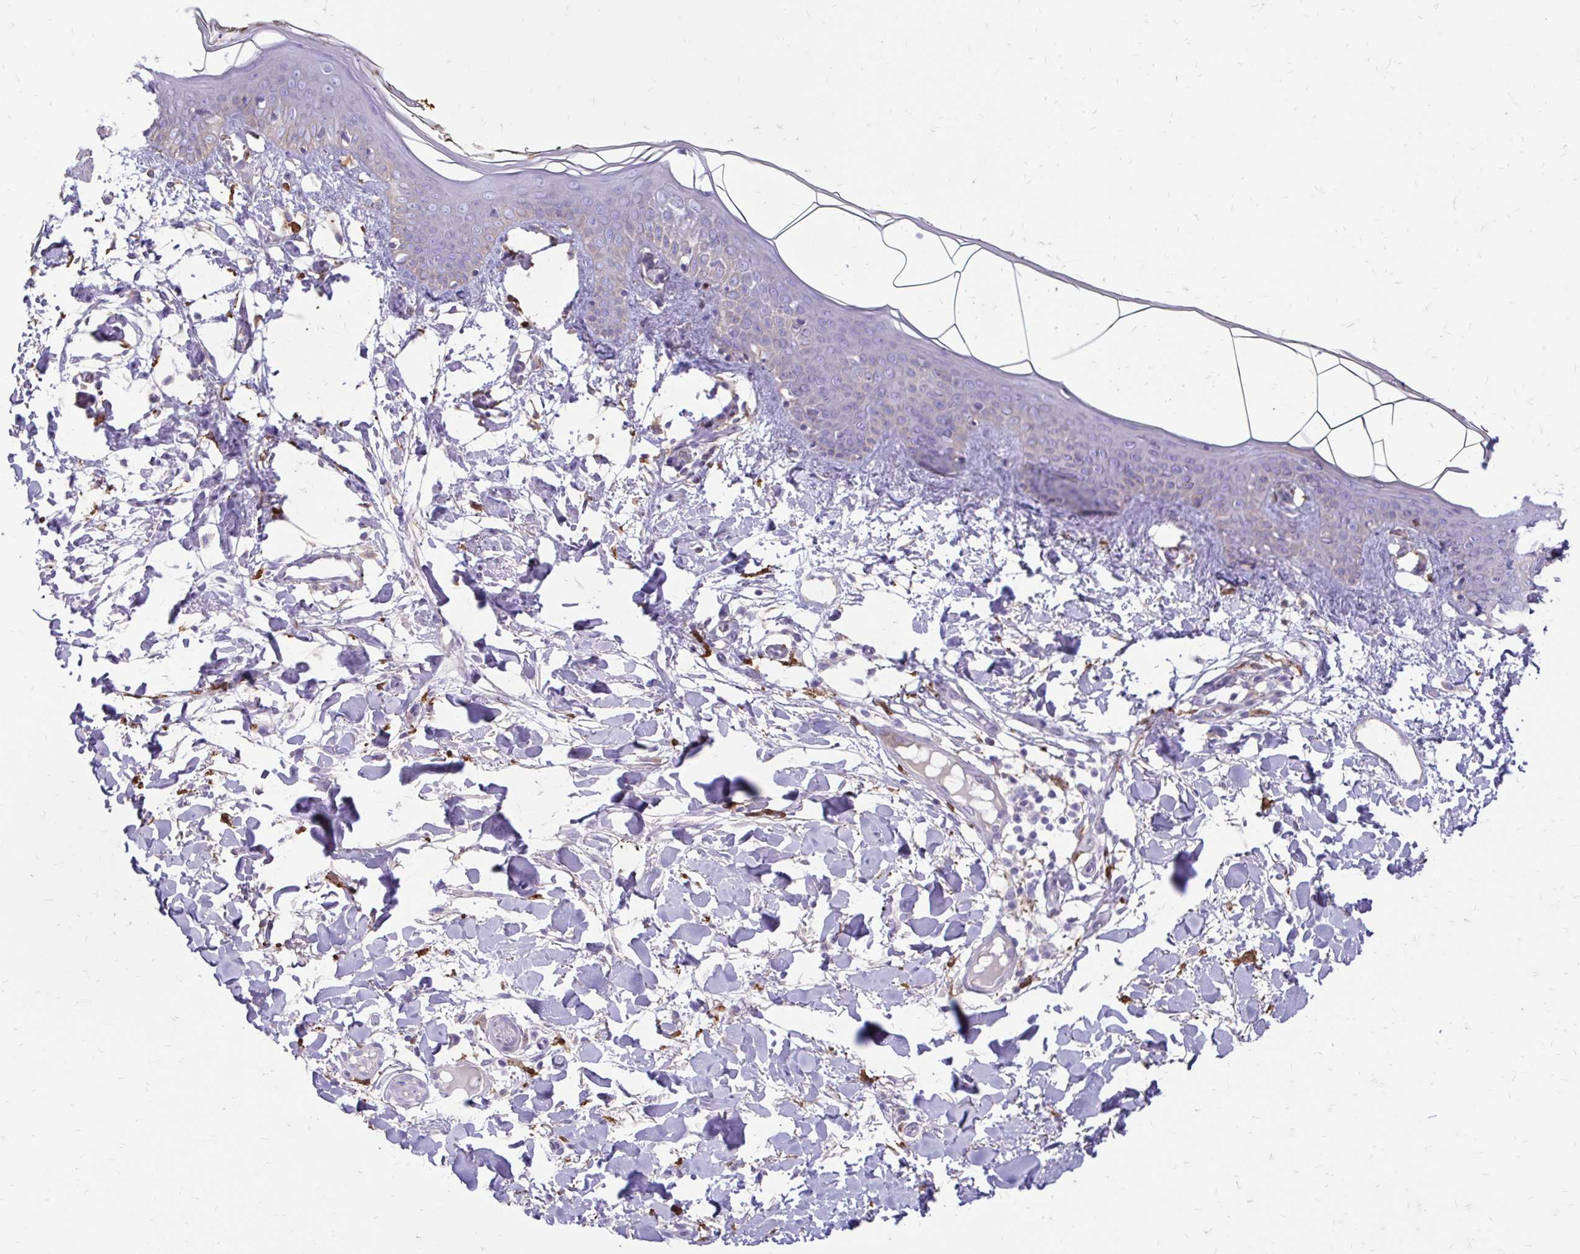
{"staining": {"intensity": "moderate", "quantity": "<25%", "location": "cytoplasmic/membranous"}, "tissue": "skin", "cell_type": "Fibroblasts", "image_type": "normal", "snomed": [{"axis": "morphology", "description": "Normal tissue, NOS"}, {"axis": "topography", "description": "Skin"}], "caption": "Fibroblasts exhibit low levels of moderate cytoplasmic/membranous staining in approximately <25% of cells in benign human skin. The protein is shown in brown color, while the nuclei are stained blue.", "gene": "SIGLEC11", "patient": {"sex": "female", "age": 34}}